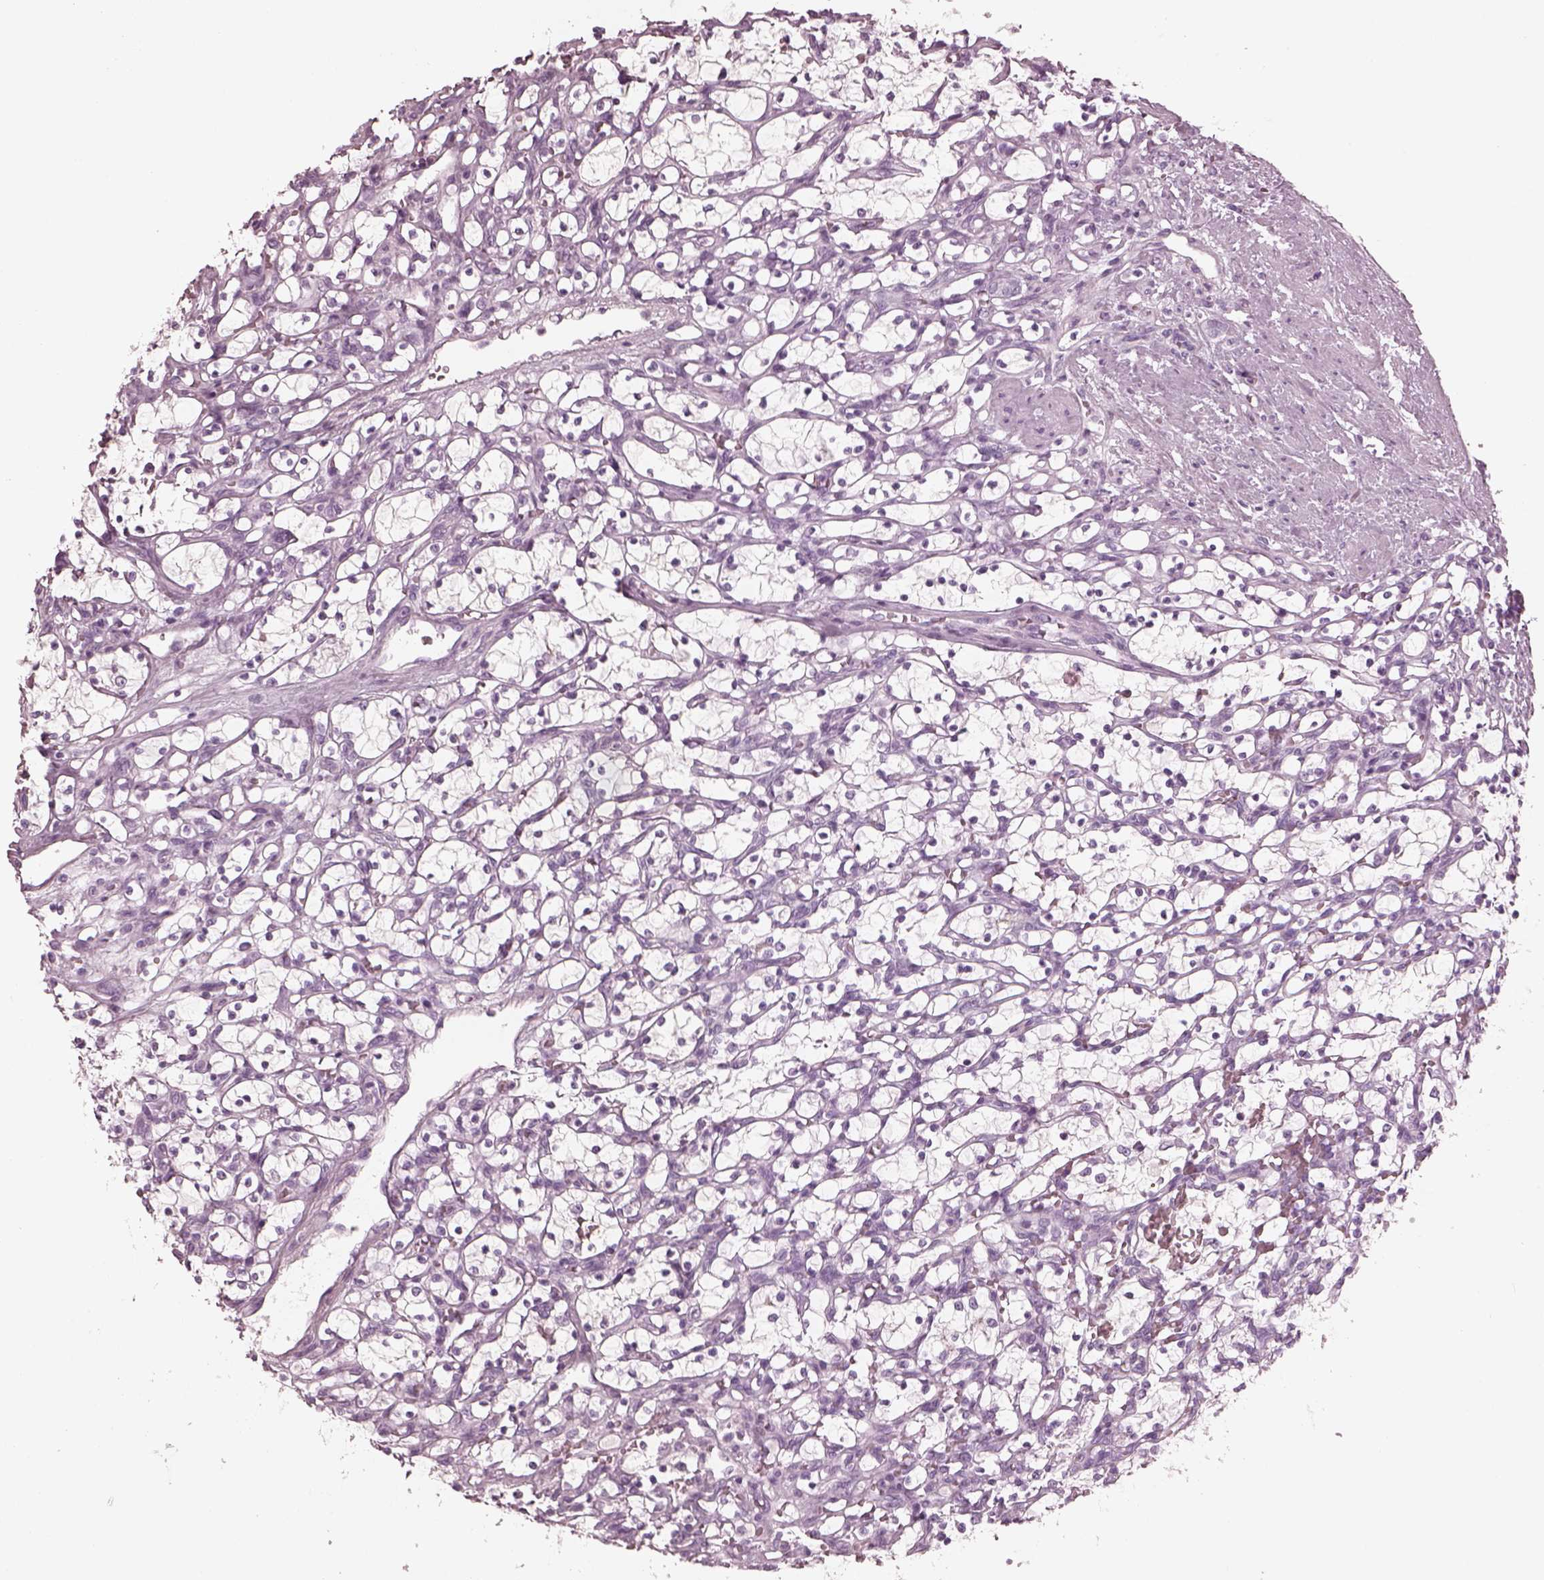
{"staining": {"intensity": "negative", "quantity": "none", "location": "none"}, "tissue": "renal cancer", "cell_type": "Tumor cells", "image_type": "cancer", "snomed": [{"axis": "morphology", "description": "Adenocarcinoma, NOS"}, {"axis": "topography", "description": "Kidney"}], "caption": "This is a micrograph of IHC staining of renal cancer, which shows no staining in tumor cells.", "gene": "FABP9", "patient": {"sex": "female", "age": 69}}